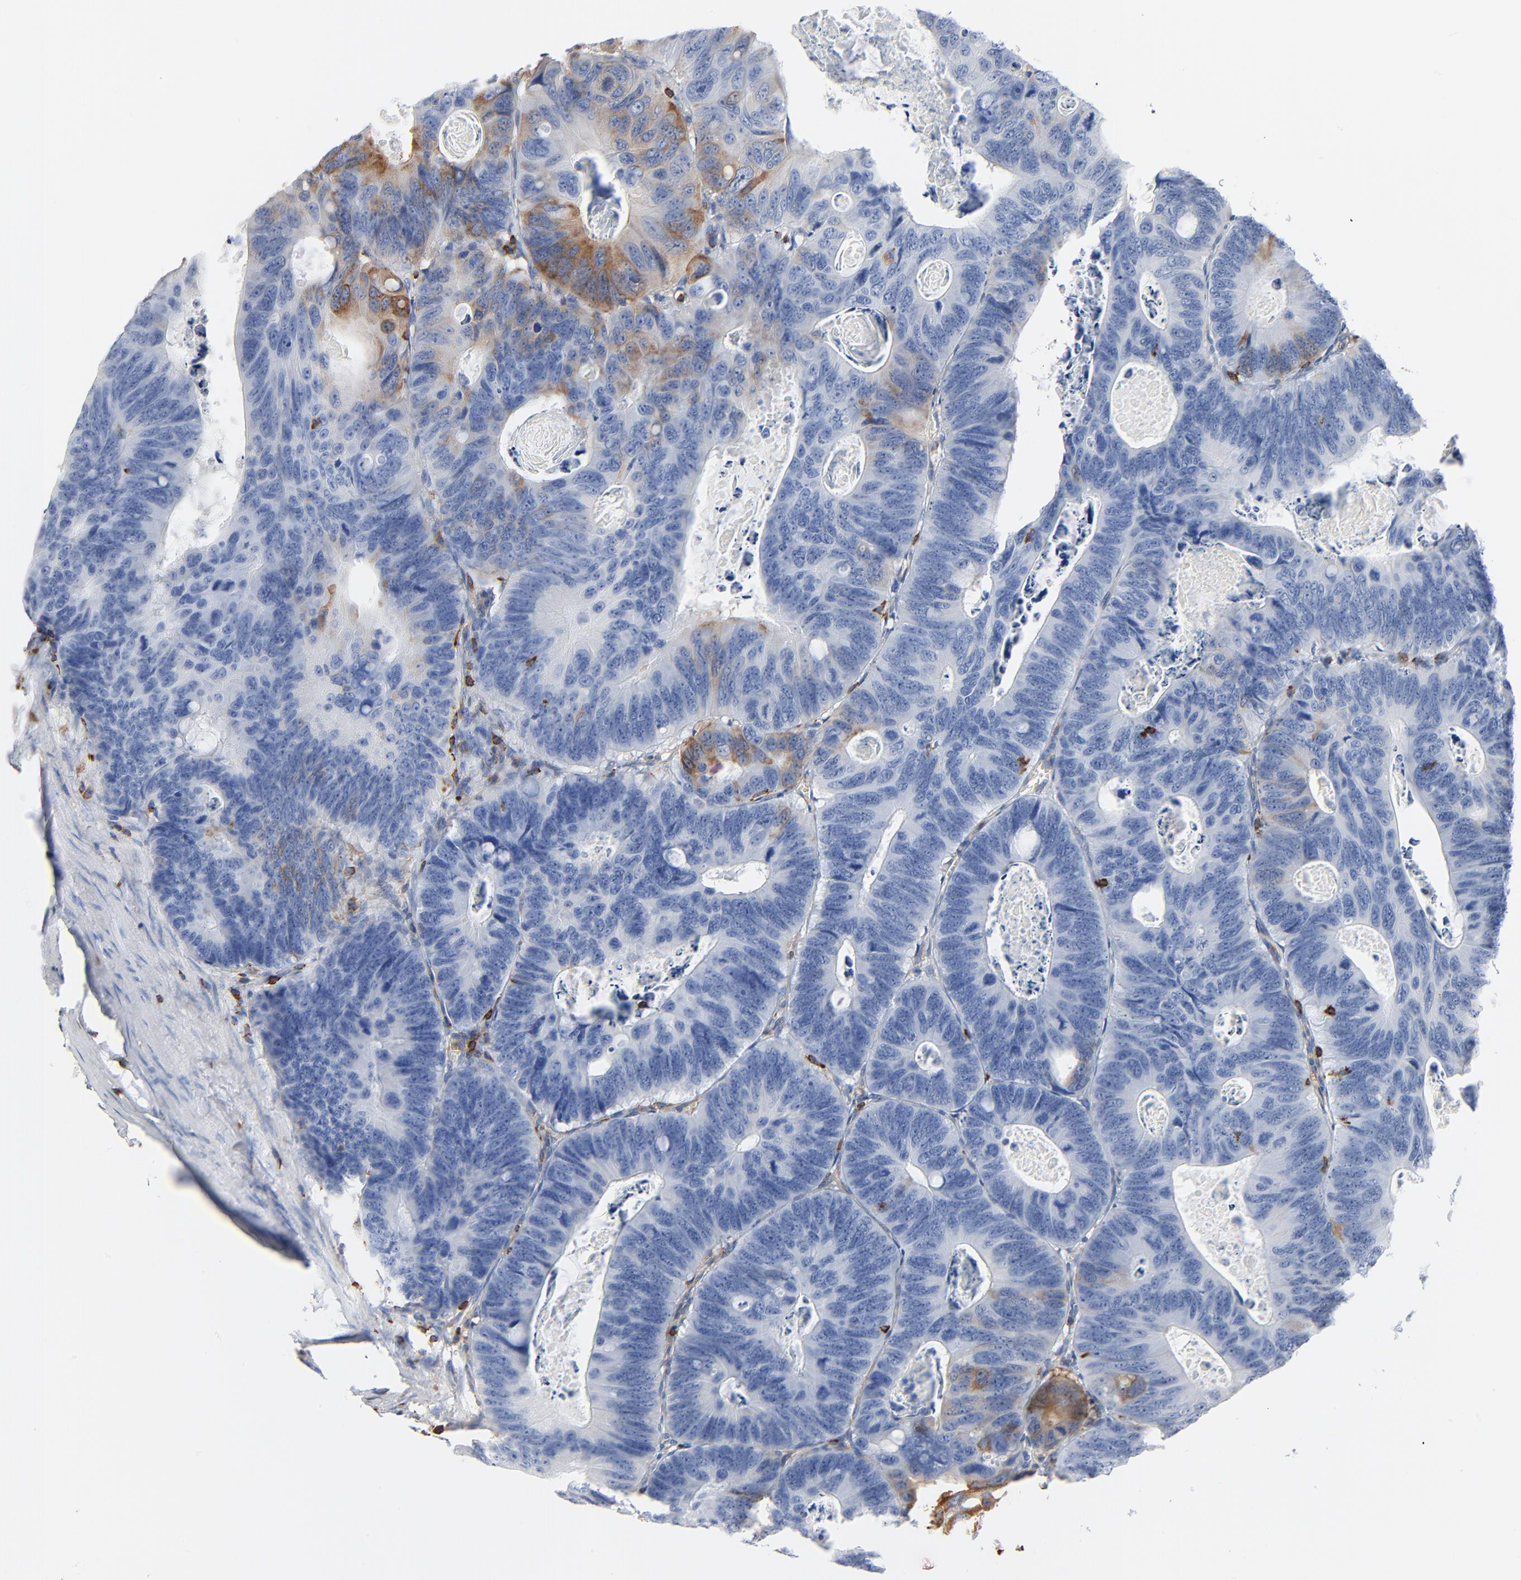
{"staining": {"intensity": "moderate", "quantity": "<25%", "location": "cytoplasmic/membranous"}, "tissue": "colorectal cancer", "cell_type": "Tumor cells", "image_type": "cancer", "snomed": [{"axis": "morphology", "description": "Adenocarcinoma, NOS"}, {"axis": "topography", "description": "Colon"}], "caption": "An image of colorectal adenocarcinoma stained for a protein reveals moderate cytoplasmic/membranous brown staining in tumor cells.", "gene": "SH3KBP1", "patient": {"sex": "female", "age": 55}}